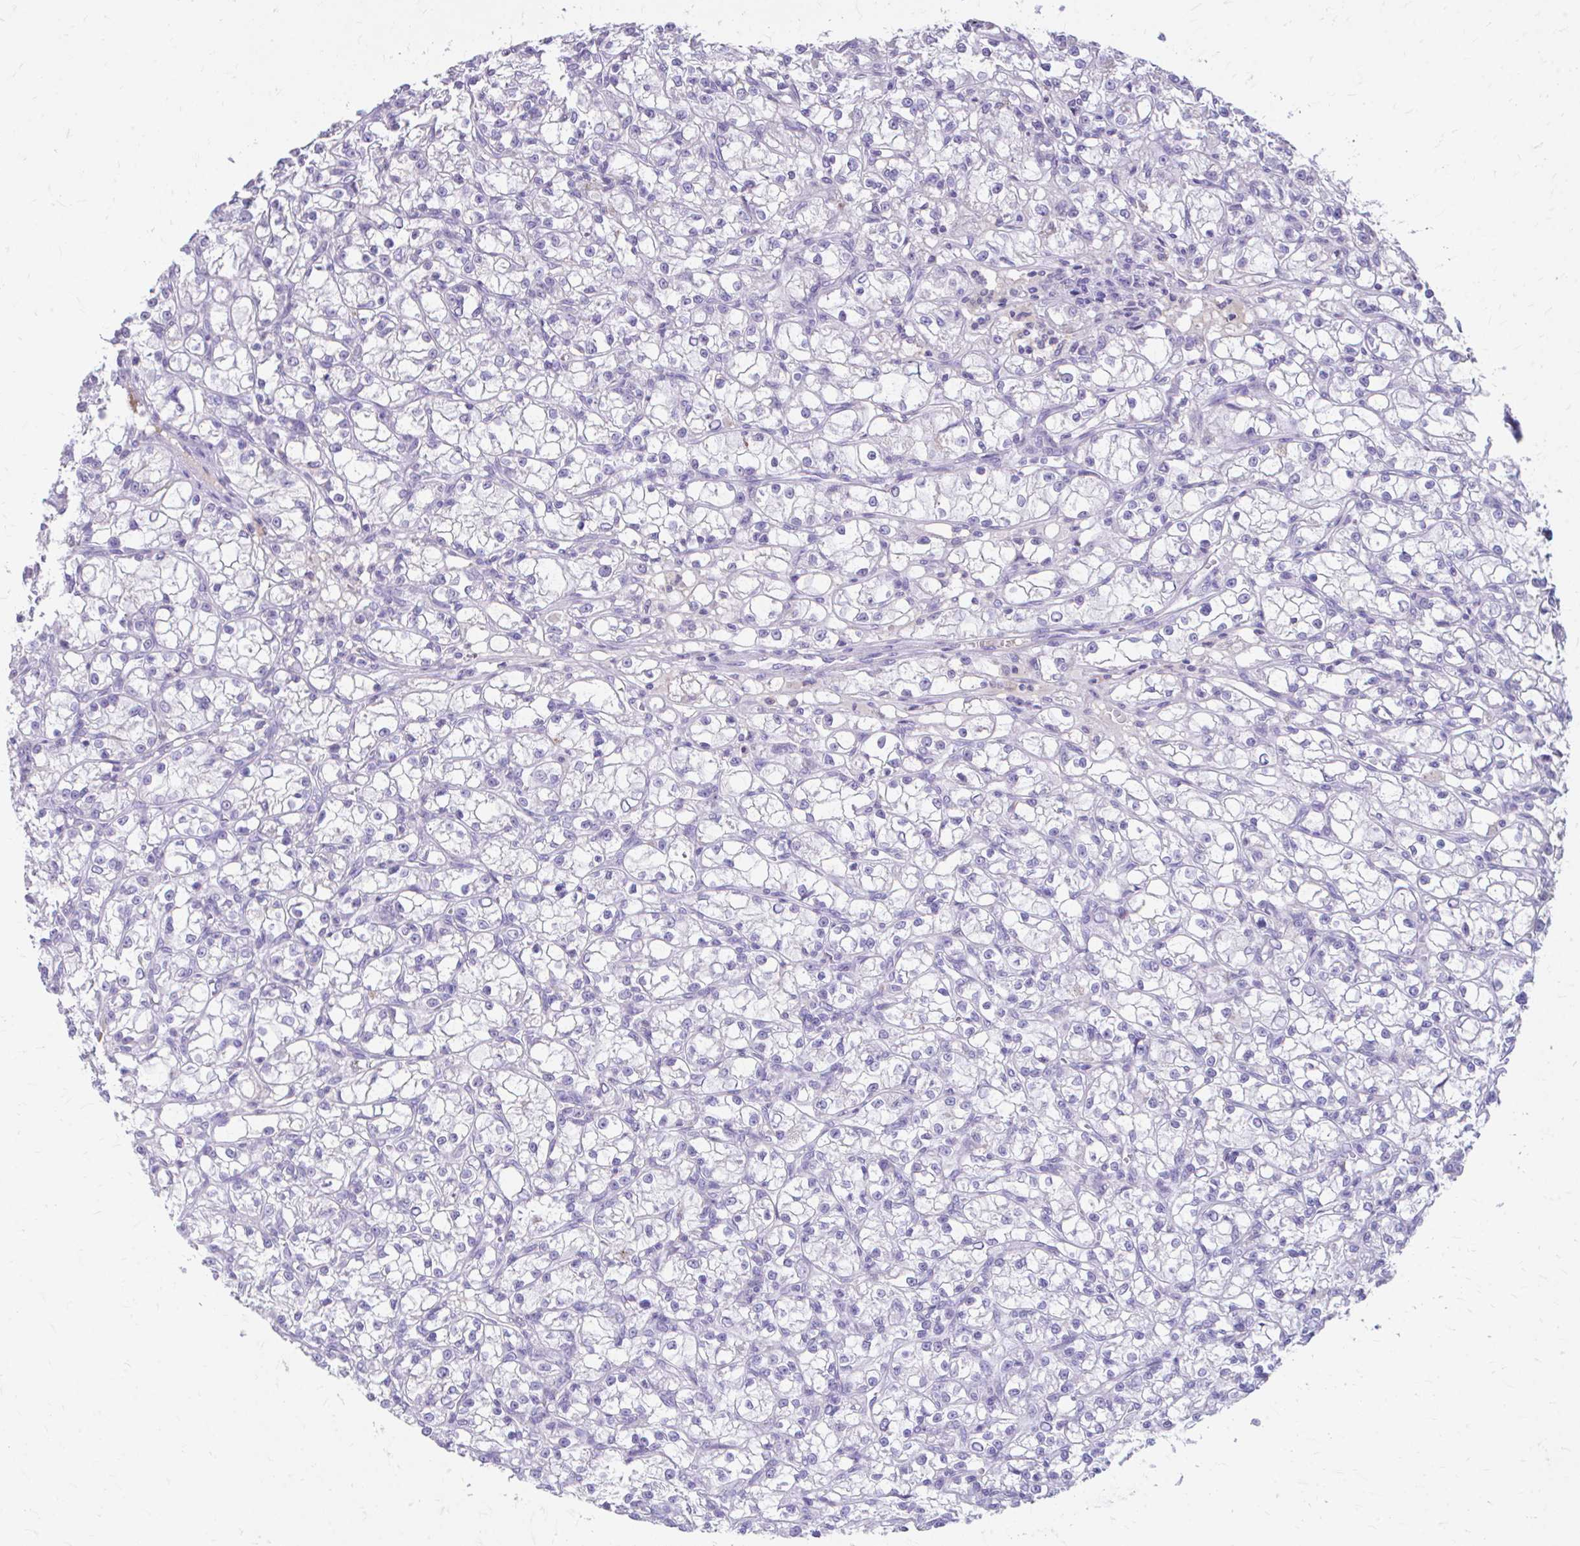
{"staining": {"intensity": "negative", "quantity": "none", "location": "none"}, "tissue": "renal cancer", "cell_type": "Tumor cells", "image_type": "cancer", "snomed": [{"axis": "morphology", "description": "Adenocarcinoma, NOS"}, {"axis": "topography", "description": "Kidney"}], "caption": "A micrograph of adenocarcinoma (renal) stained for a protein displays no brown staining in tumor cells.", "gene": "CFH", "patient": {"sex": "female", "age": 59}}